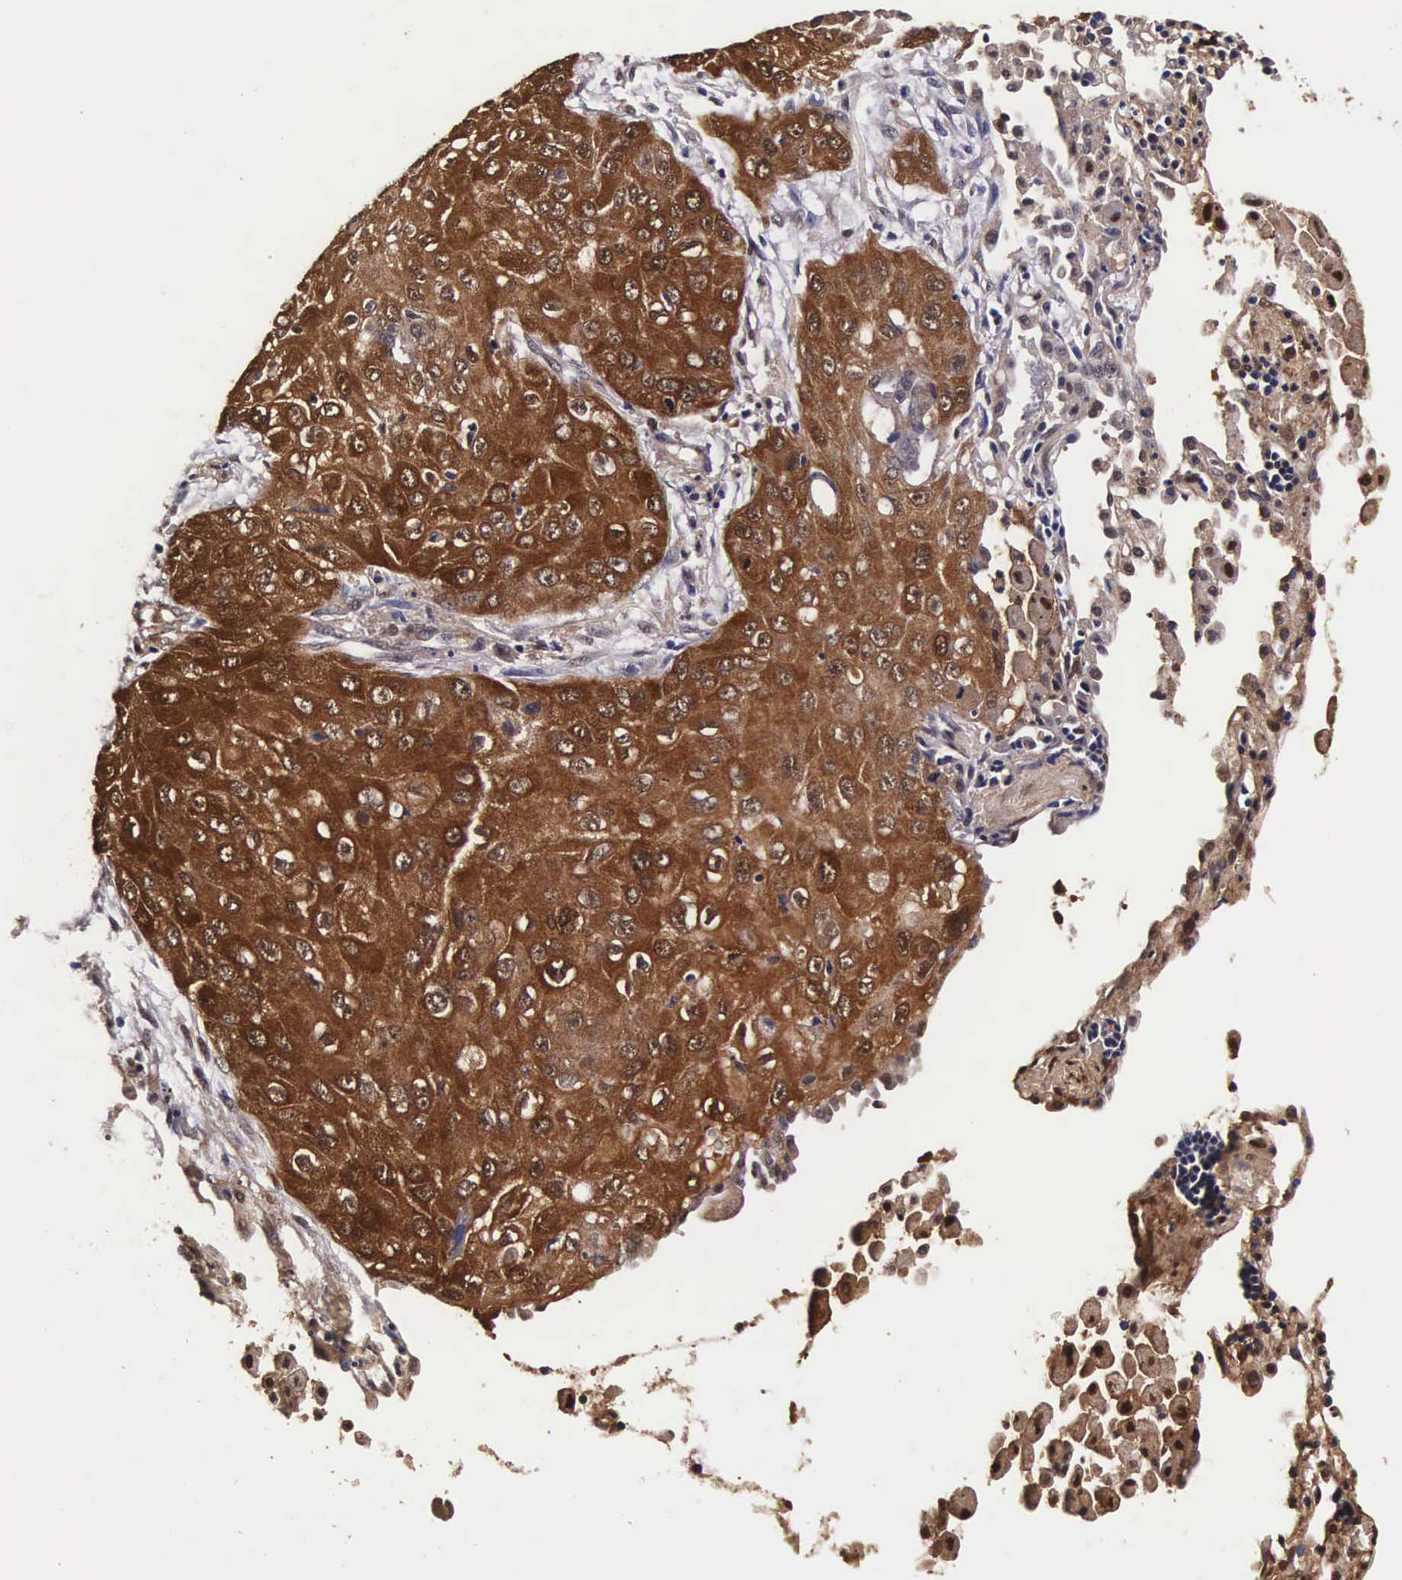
{"staining": {"intensity": "strong", "quantity": ">75%", "location": "cytoplasmic/membranous,nuclear"}, "tissue": "lung cancer", "cell_type": "Tumor cells", "image_type": "cancer", "snomed": [{"axis": "morphology", "description": "Squamous cell carcinoma, NOS"}, {"axis": "topography", "description": "Lung"}], "caption": "The image exhibits staining of lung squamous cell carcinoma, revealing strong cytoplasmic/membranous and nuclear protein staining (brown color) within tumor cells.", "gene": "TECPR2", "patient": {"sex": "male", "age": 71}}